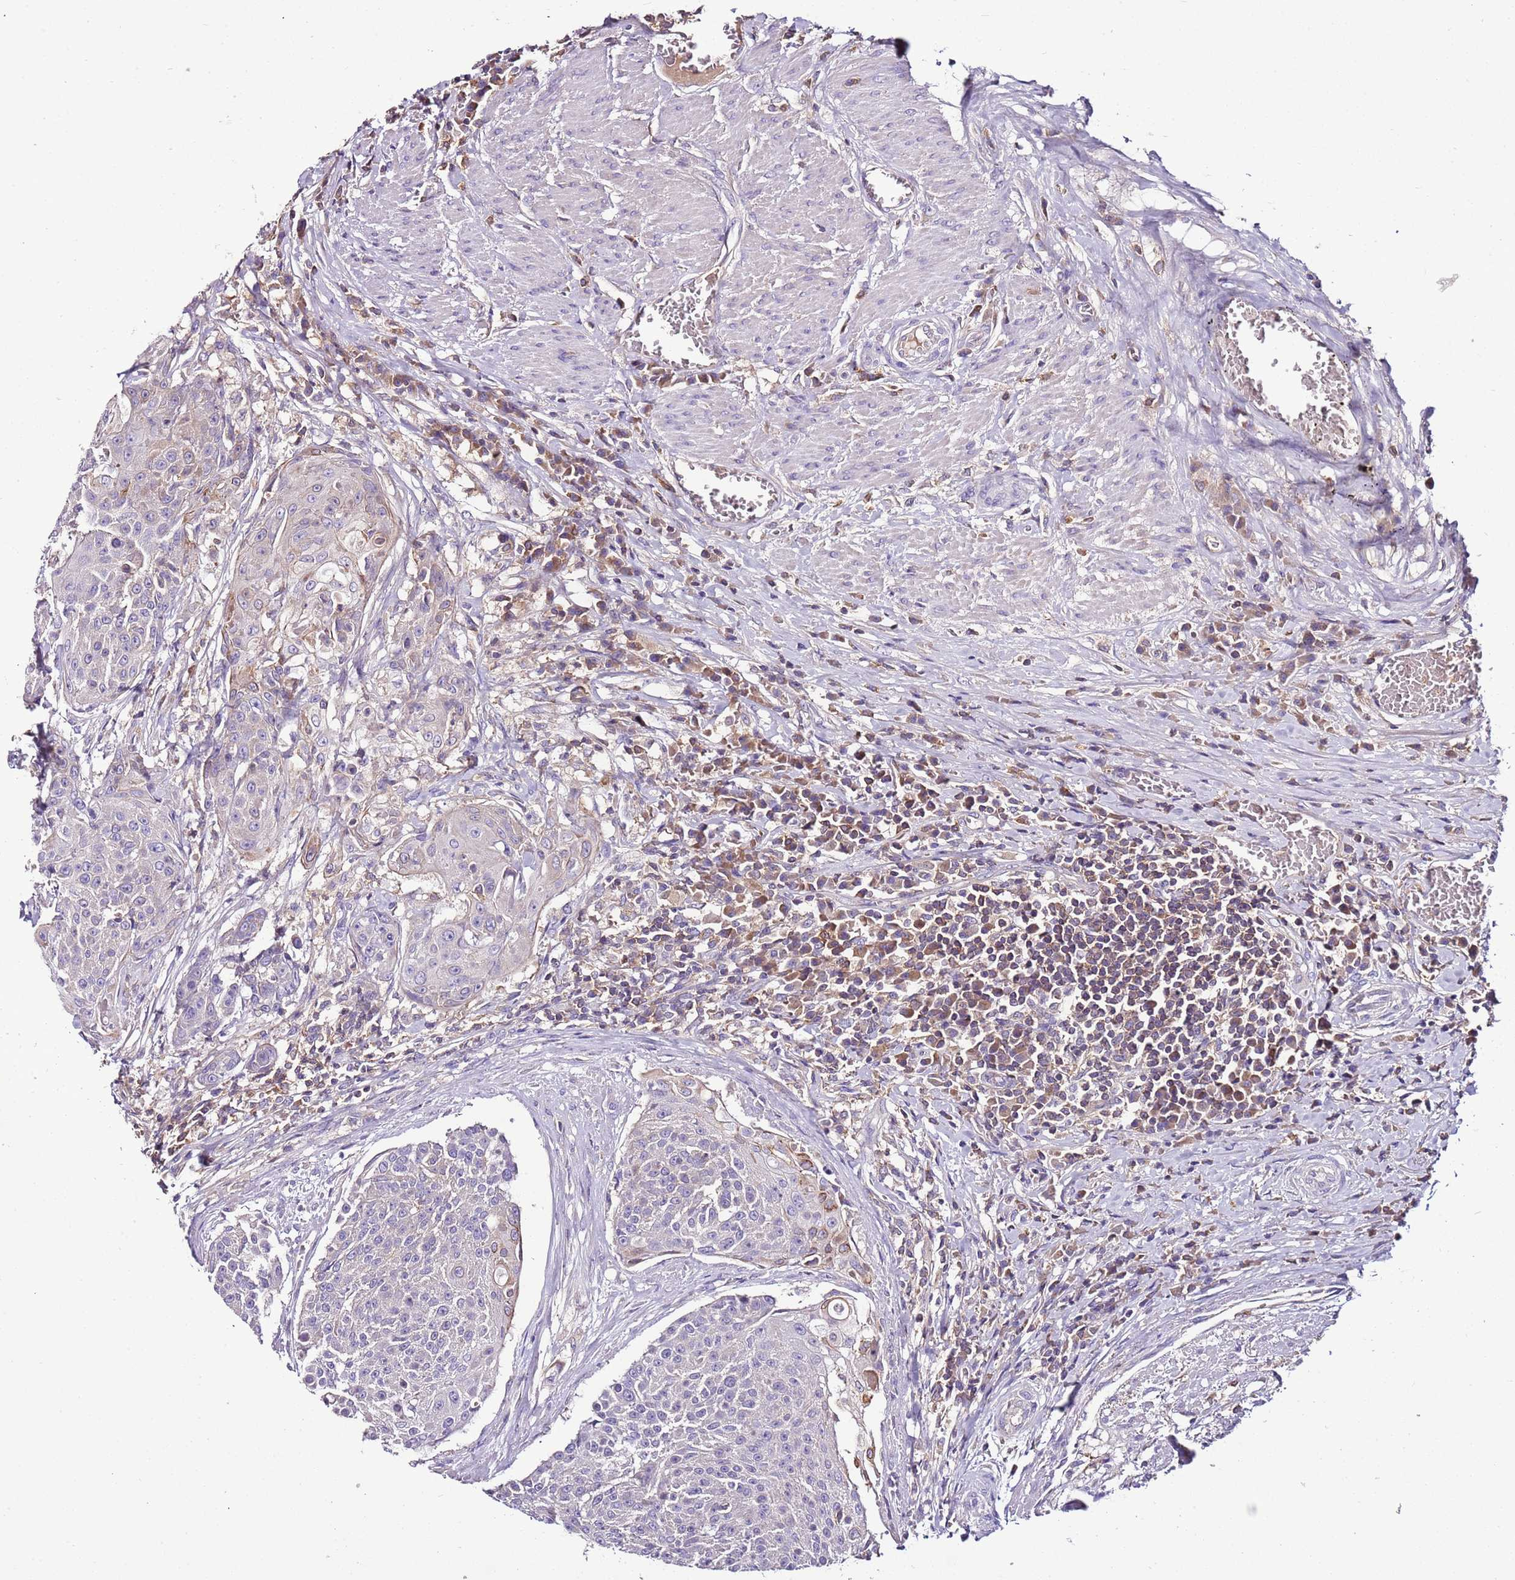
{"staining": {"intensity": "negative", "quantity": "none", "location": "none"}, "tissue": "urothelial cancer", "cell_type": "Tumor cells", "image_type": "cancer", "snomed": [{"axis": "morphology", "description": "Urothelial carcinoma, High grade"}, {"axis": "topography", "description": "Urinary bladder"}], "caption": "Tumor cells are negative for protein expression in human urothelial carcinoma (high-grade). The staining is performed using DAB (3,3'-diaminobenzidine) brown chromogen with nuclei counter-stained in using hematoxylin.", "gene": "IGIP", "patient": {"sex": "female", "age": 63}}